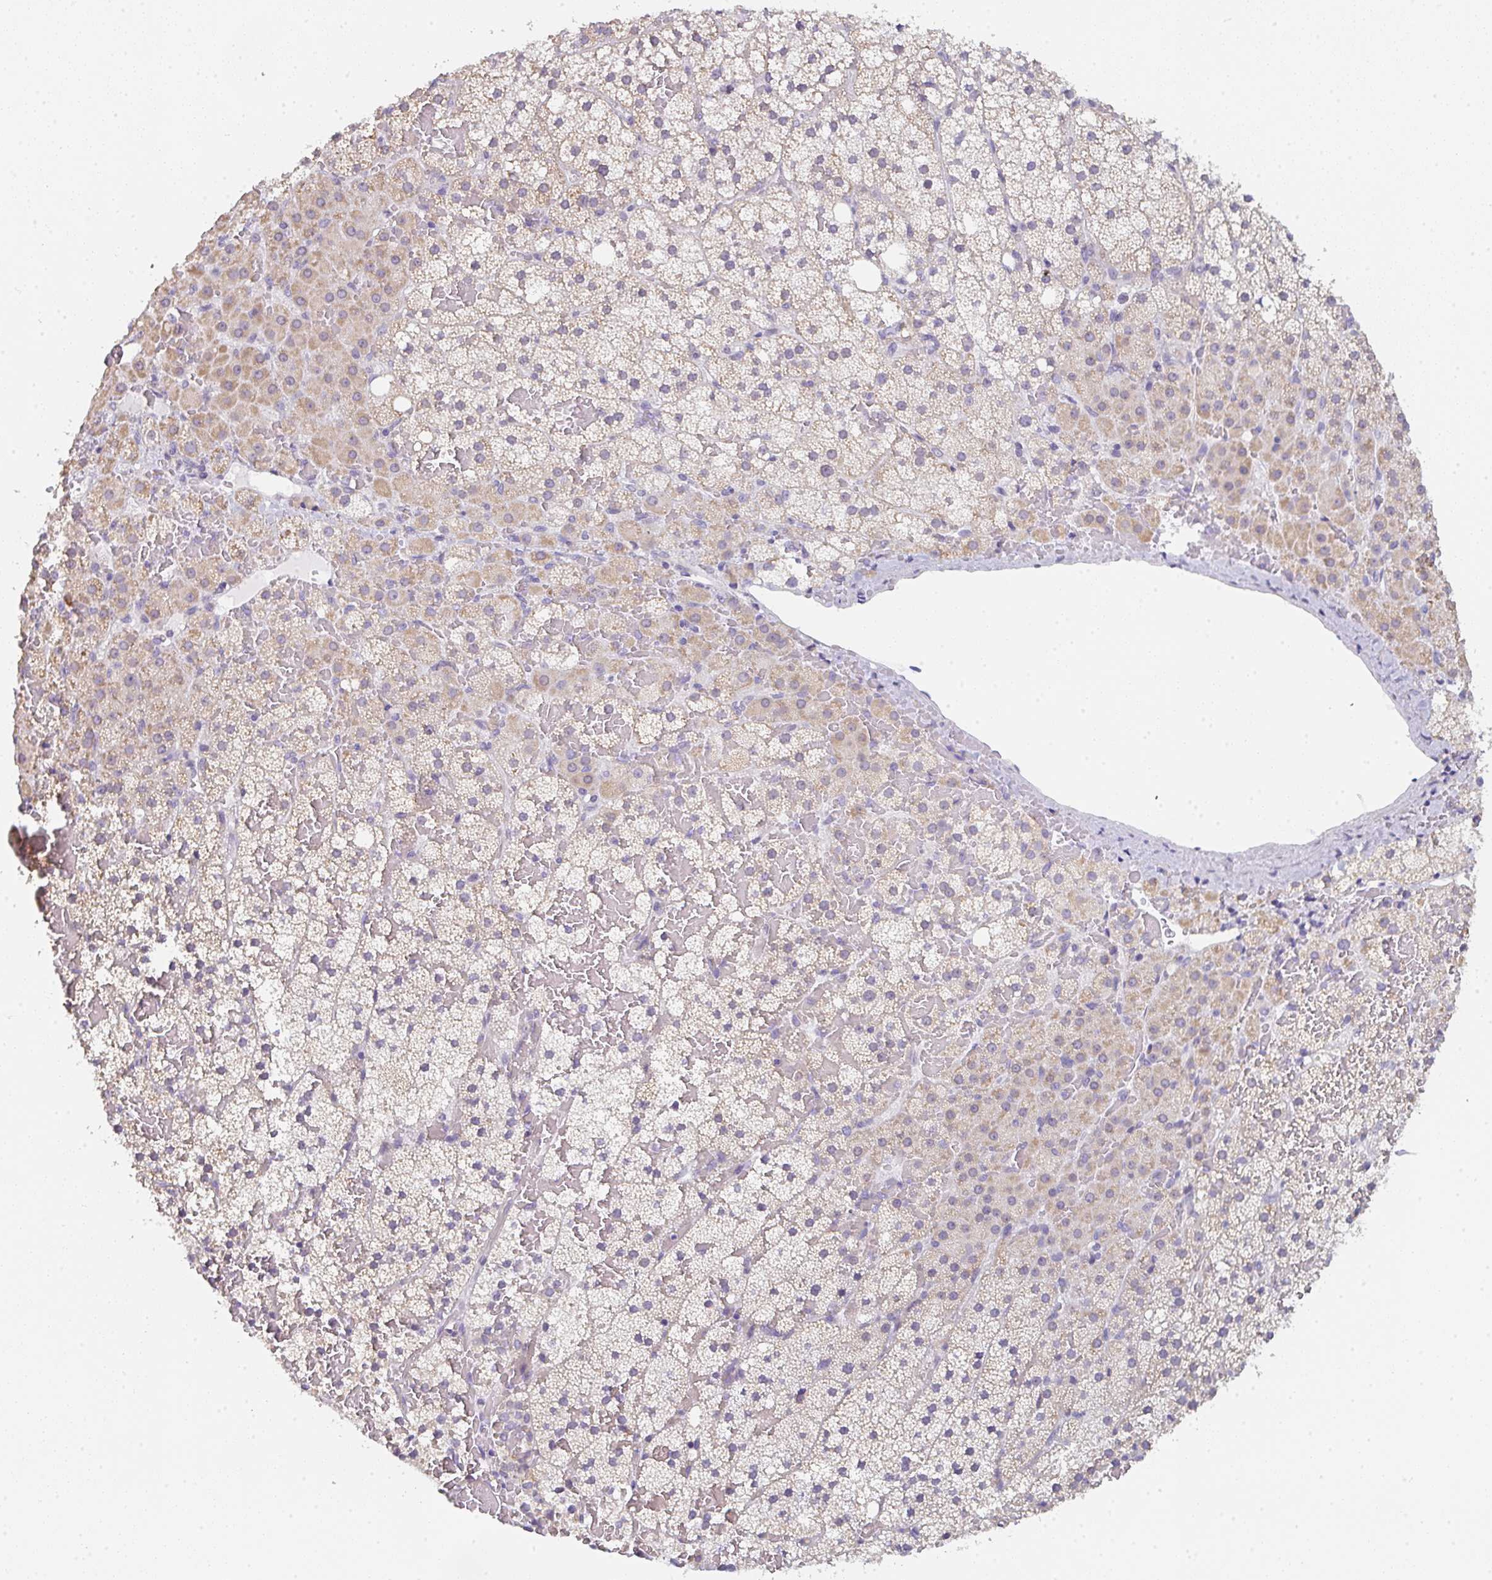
{"staining": {"intensity": "moderate", "quantity": "25%-75%", "location": "cytoplasmic/membranous"}, "tissue": "adrenal gland", "cell_type": "Glandular cells", "image_type": "normal", "snomed": [{"axis": "morphology", "description": "Normal tissue, NOS"}, {"axis": "topography", "description": "Adrenal gland"}], "caption": "Glandular cells demonstrate medium levels of moderate cytoplasmic/membranous expression in about 25%-75% of cells in unremarkable adrenal gland. Immunohistochemistry stains the protein in brown and the nuclei are stained blue.", "gene": "CACNA1S", "patient": {"sex": "male", "age": 53}}